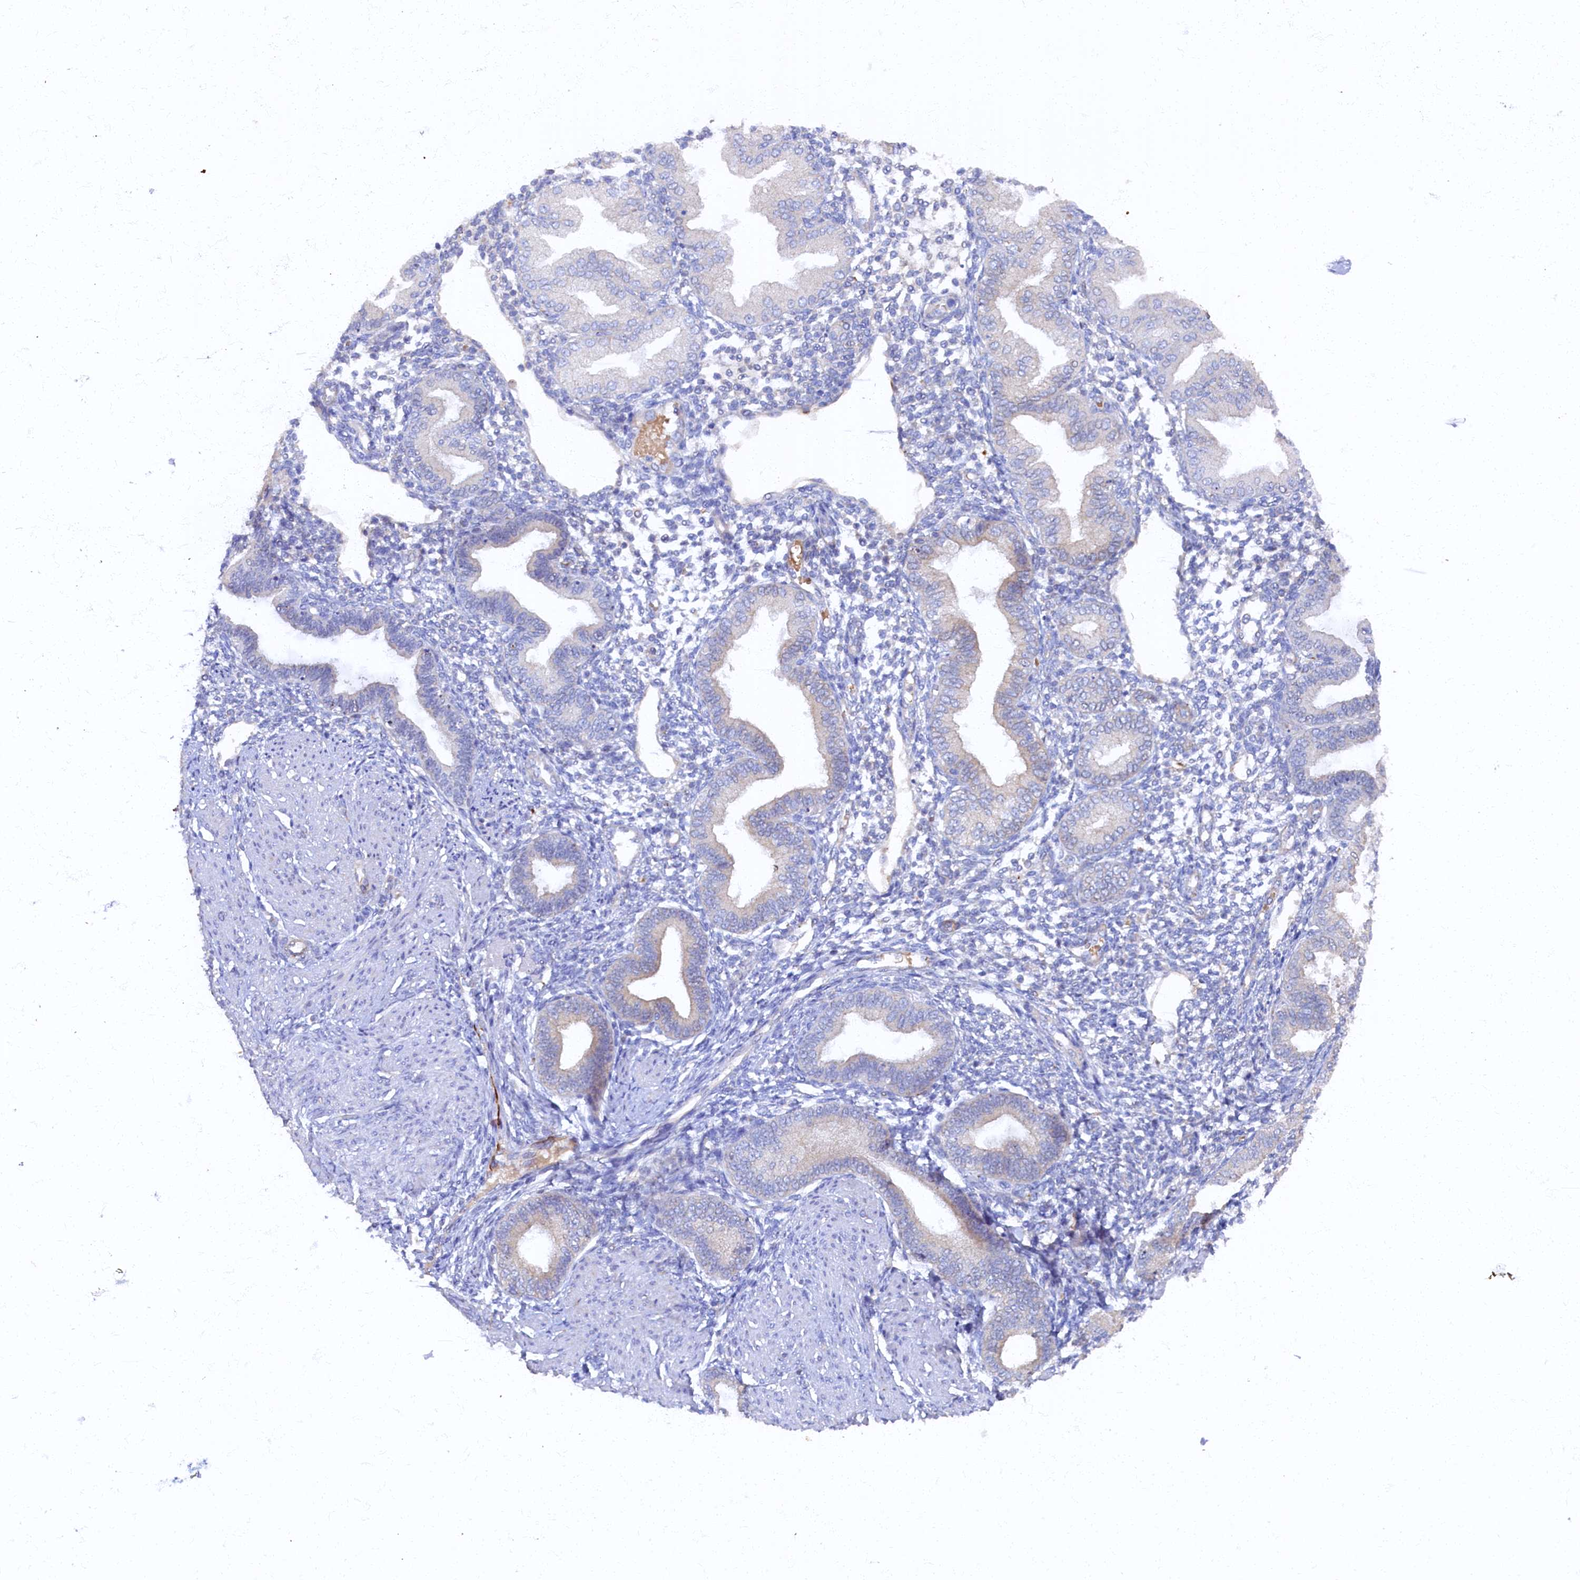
{"staining": {"intensity": "negative", "quantity": "none", "location": "none"}, "tissue": "endometrium", "cell_type": "Cells in endometrial stroma", "image_type": "normal", "snomed": [{"axis": "morphology", "description": "Normal tissue, NOS"}, {"axis": "topography", "description": "Endometrium"}], "caption": "A micrograph of endometrium stained for a protein shows no brown staining in cells in endometrial stroma.", "gene": "ARL11", "patient": {"sex": "female", "age": 53}}